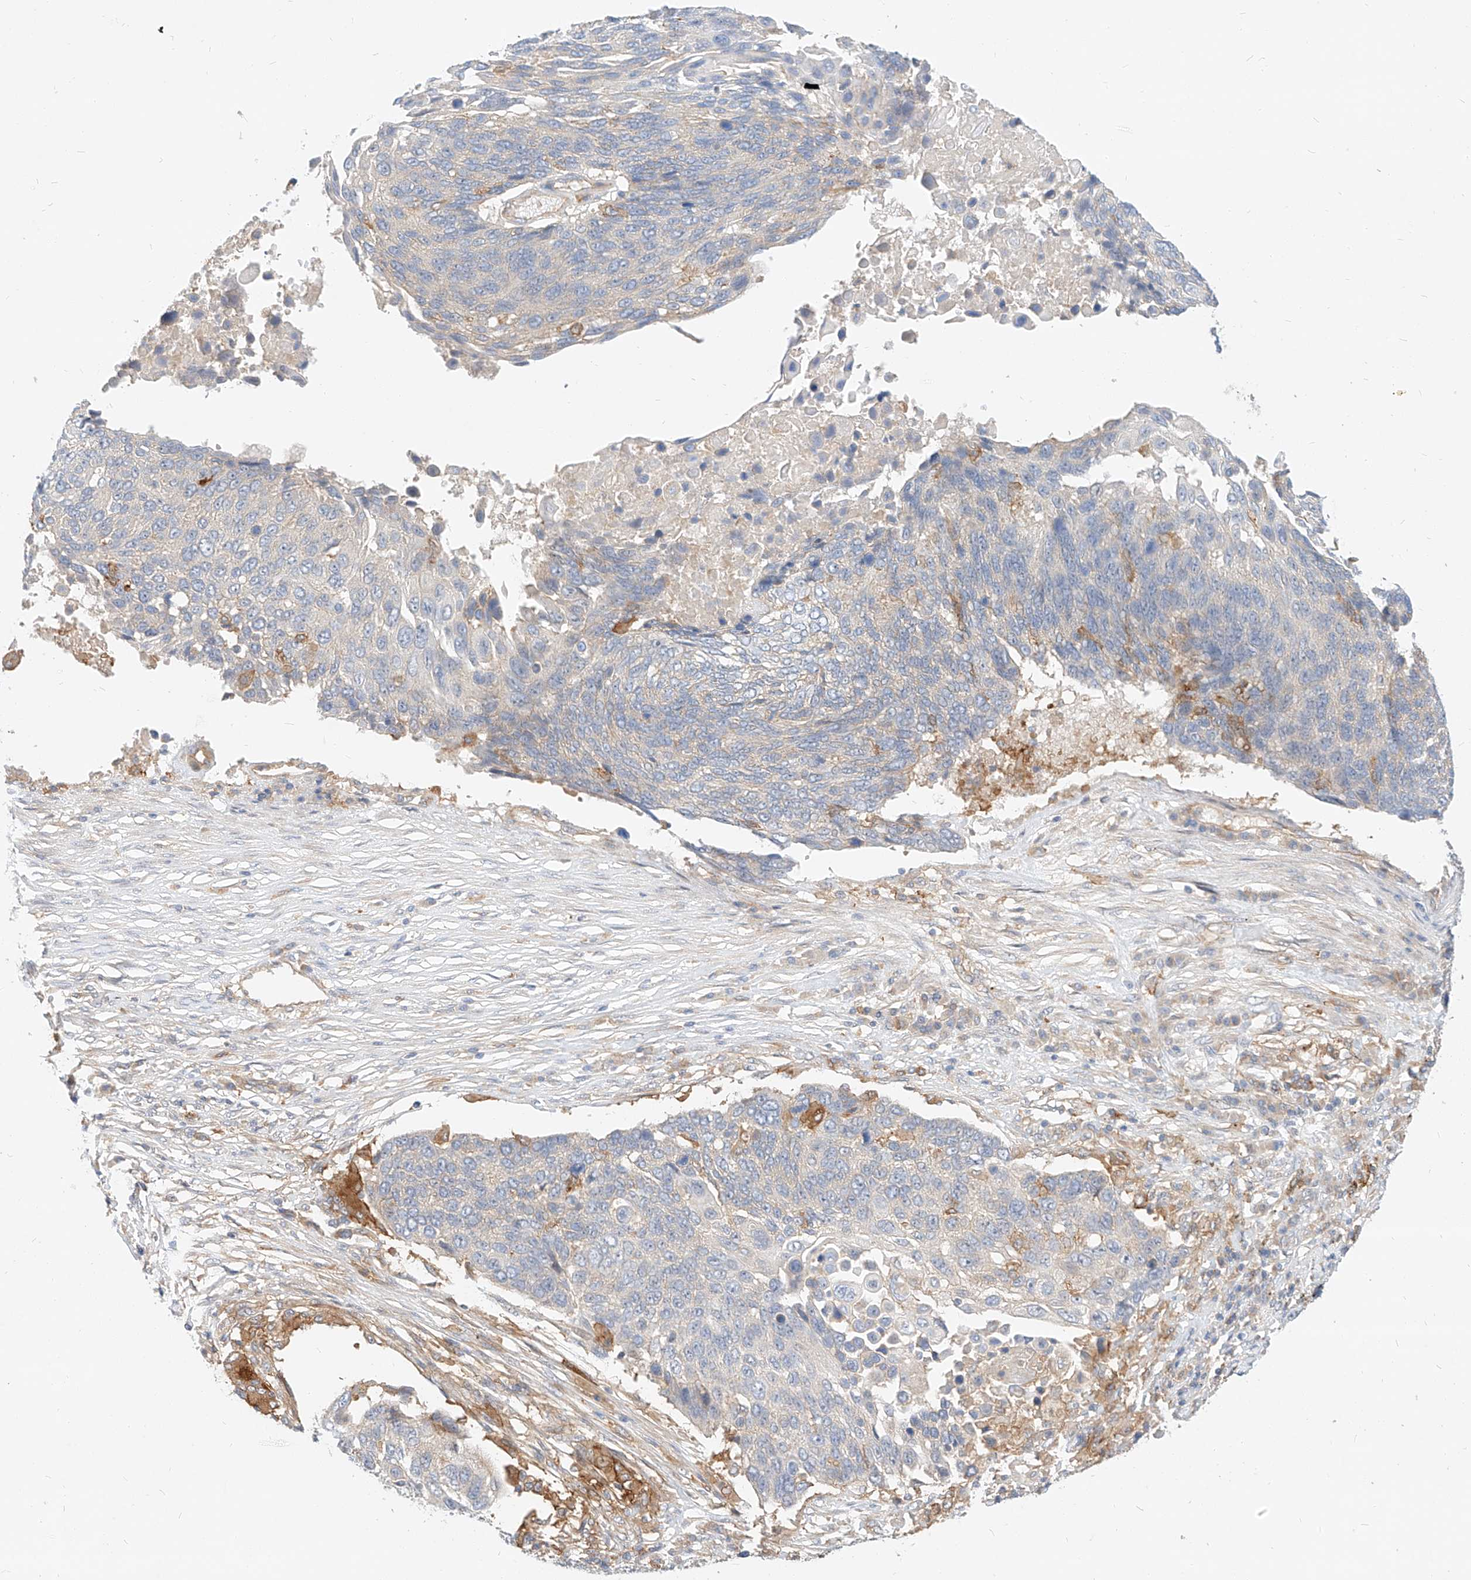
{"staining": {"intensity": "negative", "quantity": "none", "location": "none"}, "tissue": "lung cancer", "cell_type": "Tumor cells", "image_type": "cancer", "snomed": [{"axis": "morphology", "description": "Squamous cell carcinoma, NOS"}, {"axis": "topography", "description": "Lung"}], "caption": "Protein analysis of squamous cell carcinoma (lung) displays no significant expression in tumor cells.", "gene": "NFAM1", "patient": {"sex": "male", "age": 66}}